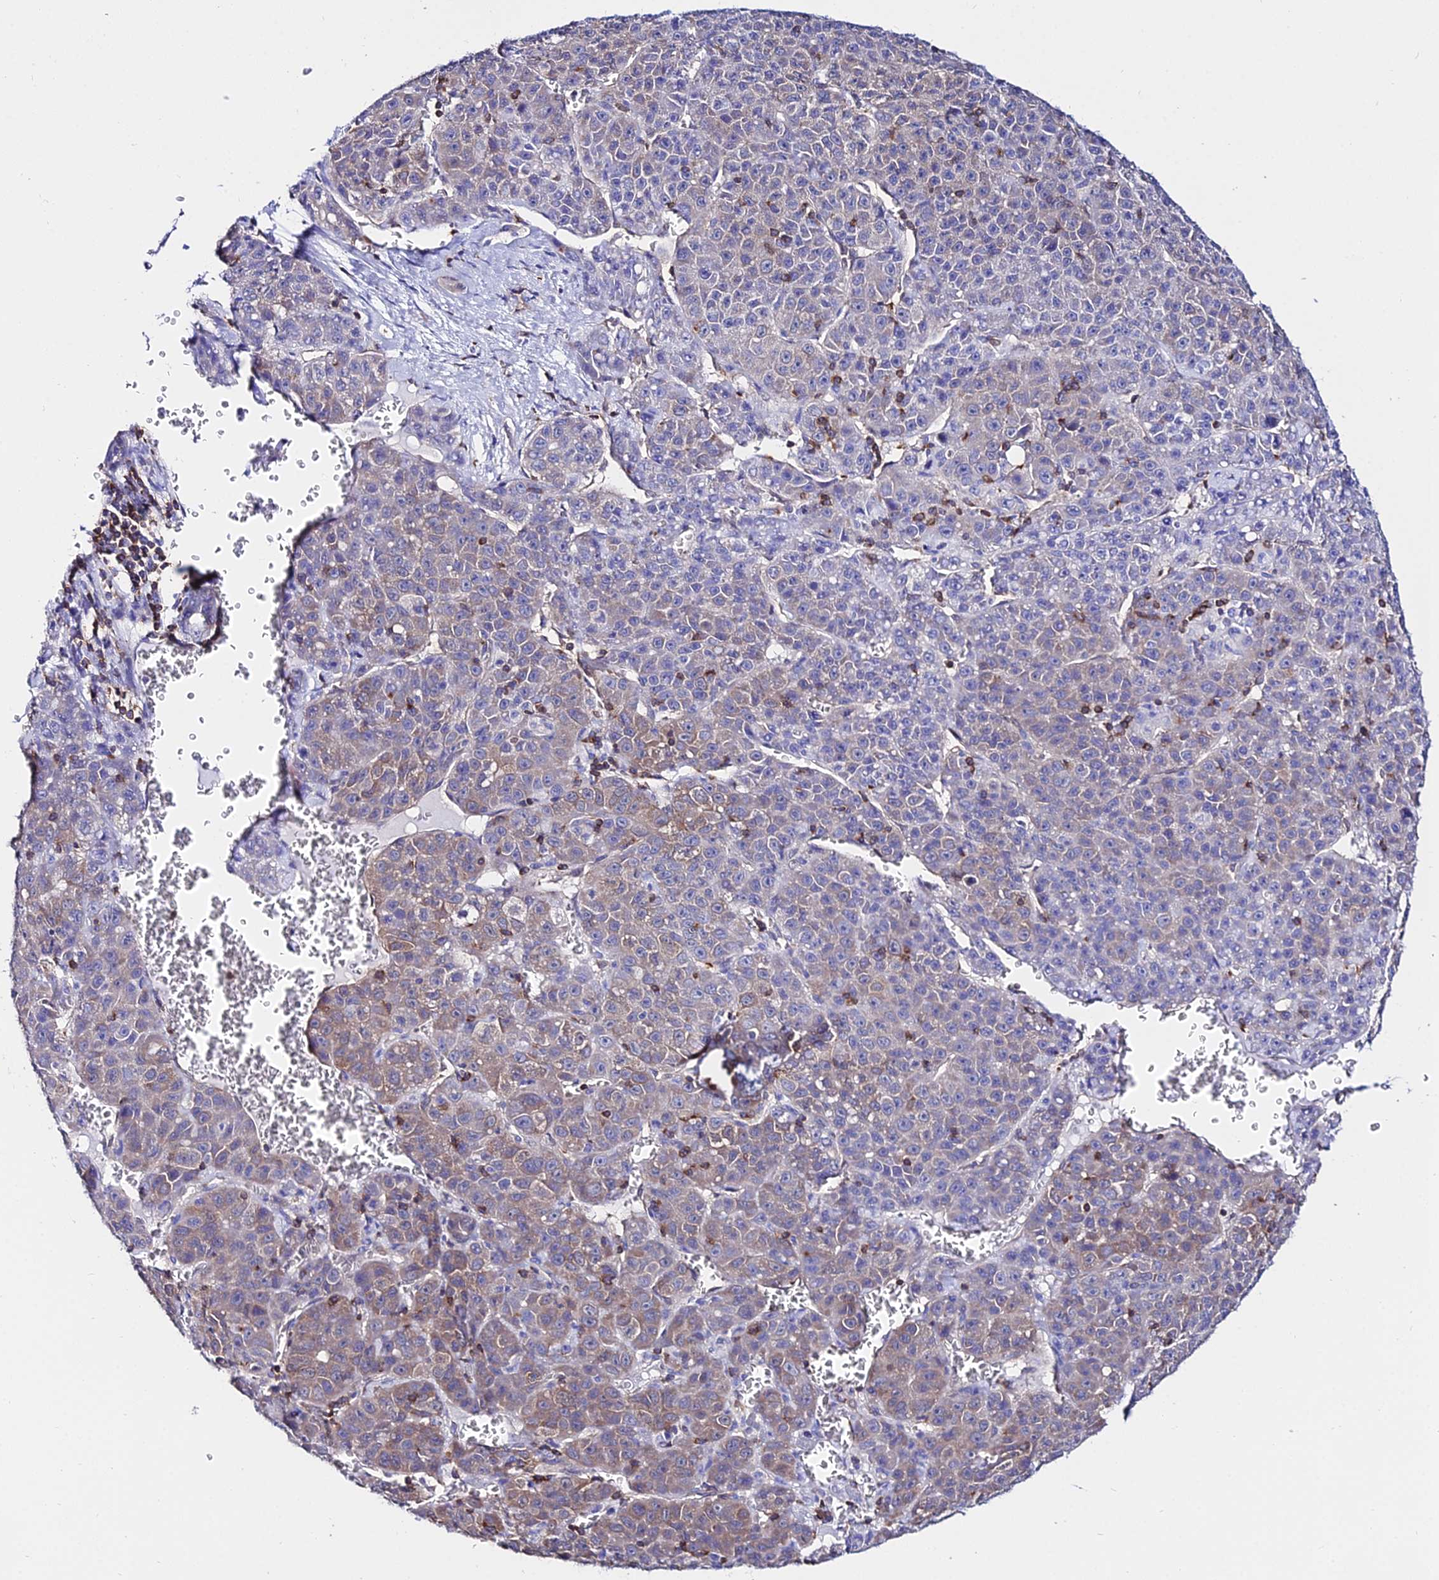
{"staining": {"intensity": "negative", "quantity": "none", "location": "none"}, "tissue": "liver cancer", "cell_type": "Tumor cells", "image_type": "cancer", "snomed": [{"axis": "morphology", "description": "Carcinoma, Hepatocellular, NOS"}, {"axis": "topography", "description": "Liver"}], "caption": "Tumor cells show no significant expression in liver hepatocellular carcinoma.", "gene": "S100A16", "patient": {"sex": "female", "age": 53}}